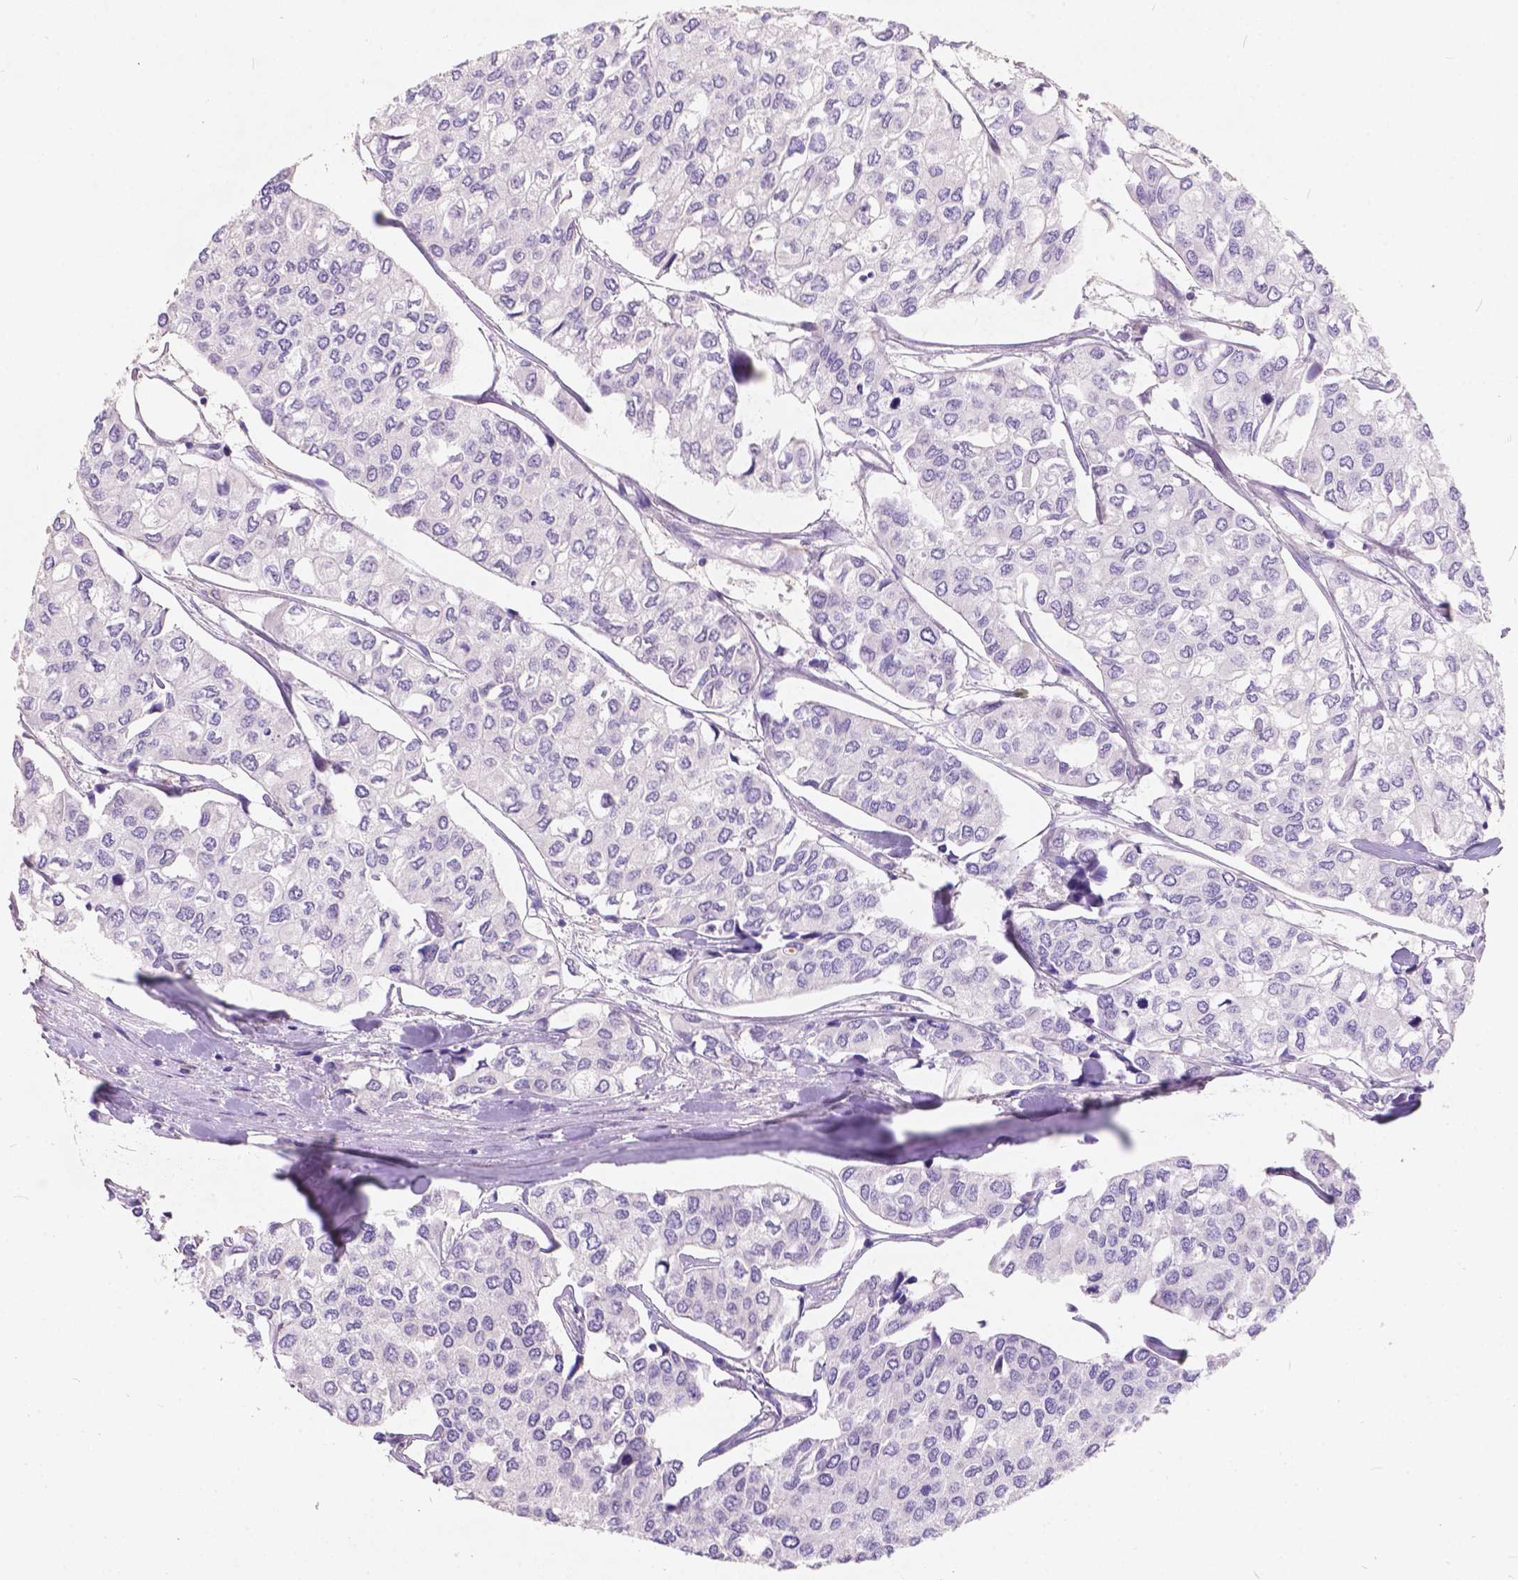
{"staining": {"intensity": "negative", "quantity": "none", "location": "none"}, "tissue": "urothelial cancer", "cell_type": "Tumor cells", "image_type": "cancer", "snomed": [{"axis": "morphology", "description": "Urothelial carcinoma, High grade"}, {"axis": "topography", "description": "Urinary bladder"}], "caption": "Urothelial cancer stained for a protein using immunohistochemistry demonstrates no staining tumor cells.", "gene": "PEX11G", "patient": {"sex": "male", "age": 73}}